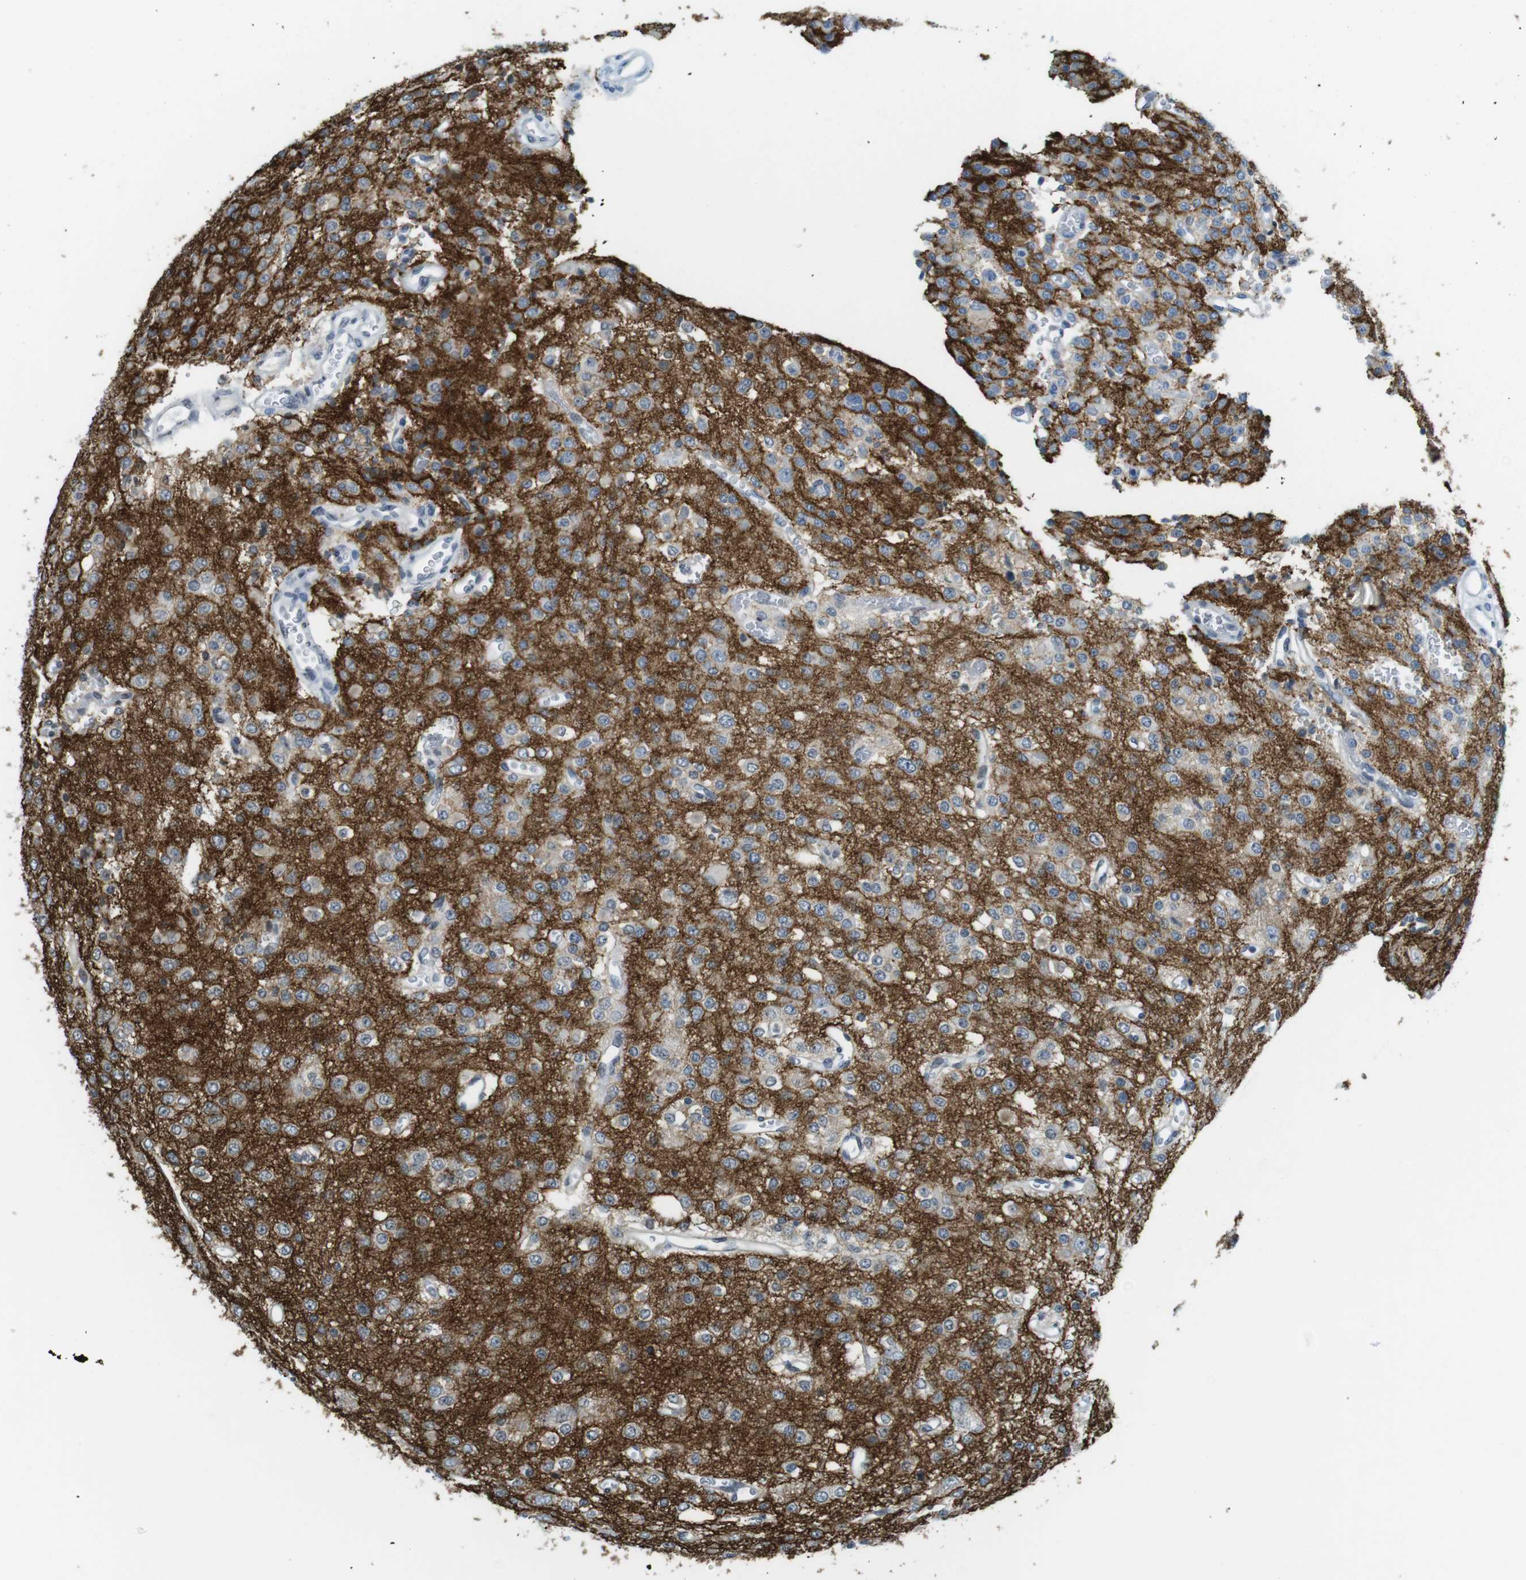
{"staining": {"intensity": "moderate", "quantity": "<25%", "location": "cytoplasmic/membranous"}, "tissue": "glioma", "cell_type": "Tumor cells", "image_type": "cancer", "snomed": [{"axis": "morphology", "description": "Glioma, malignant, Low grade"}, {"axis": "topography", "description": "Brain"}], "caption": "Immunohistochemical staining of human glioma reveals low levels of moderate cytoplasmic/membranous protein positivity in approximately <25% of tumor cells.", "gene": "GAP43", "patient": {"sex": "male", "age": 38}}